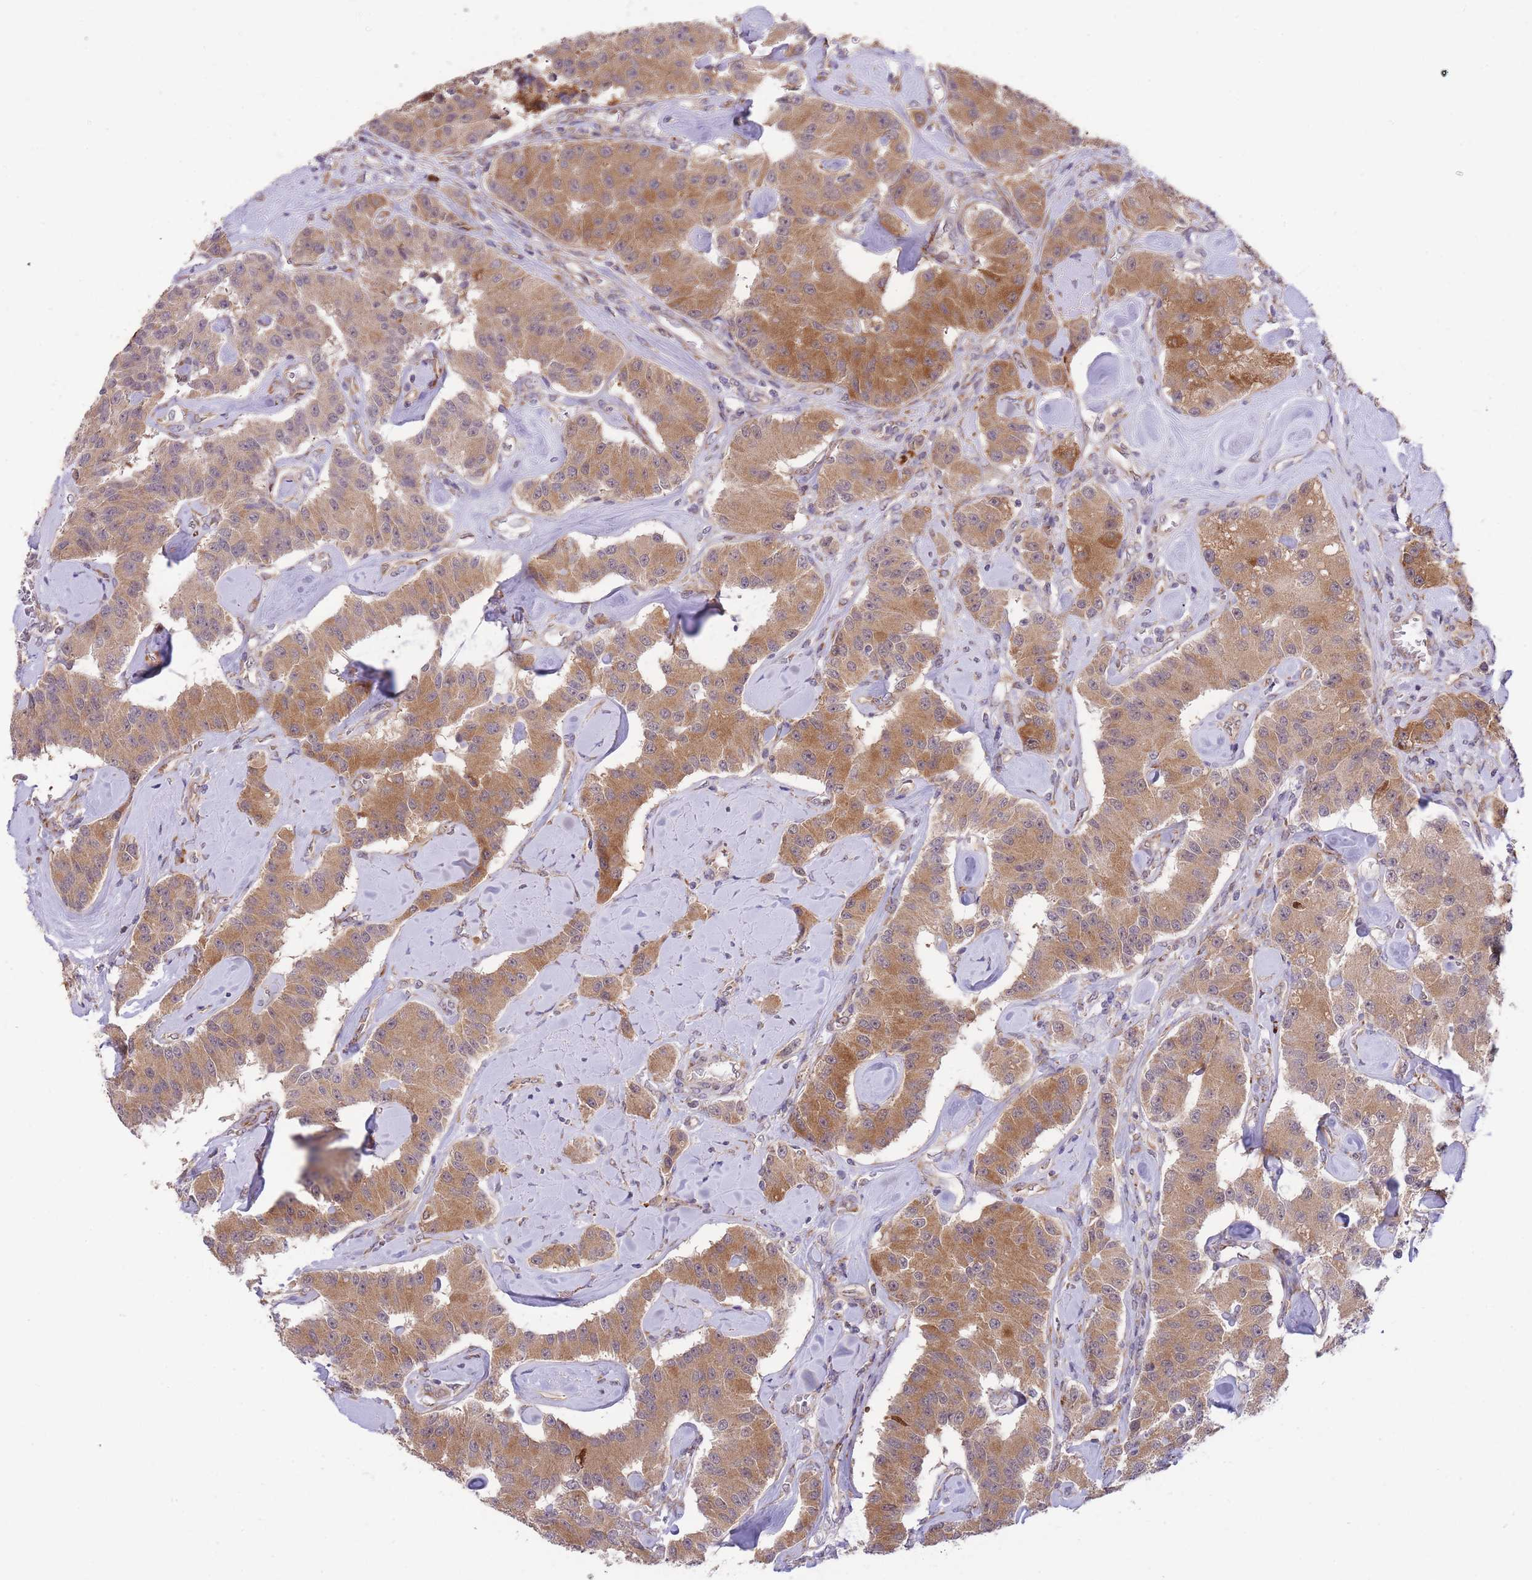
{"staining": {"intensity": "moderate", "quantity": ">75%", "location": "cytoplasmic/membranous"}, "tissue": "carcinoid", "cell_type": "Tumor cells", "image_type": "cancer", "snomed": [{"axis": "morphology", "description": "Carcinoid, malignant, NOS"}, {"axis": "topography", "description": "Pancreas"}], "caption": "Brown immunohistochemical staining in human carcinoid (malignant) displays moderate cytoplasmic/membranous positivity in about >75% of tumor cells.", "gene": "EXOSC8", "patient": {"sex": "male", "age": 41}}